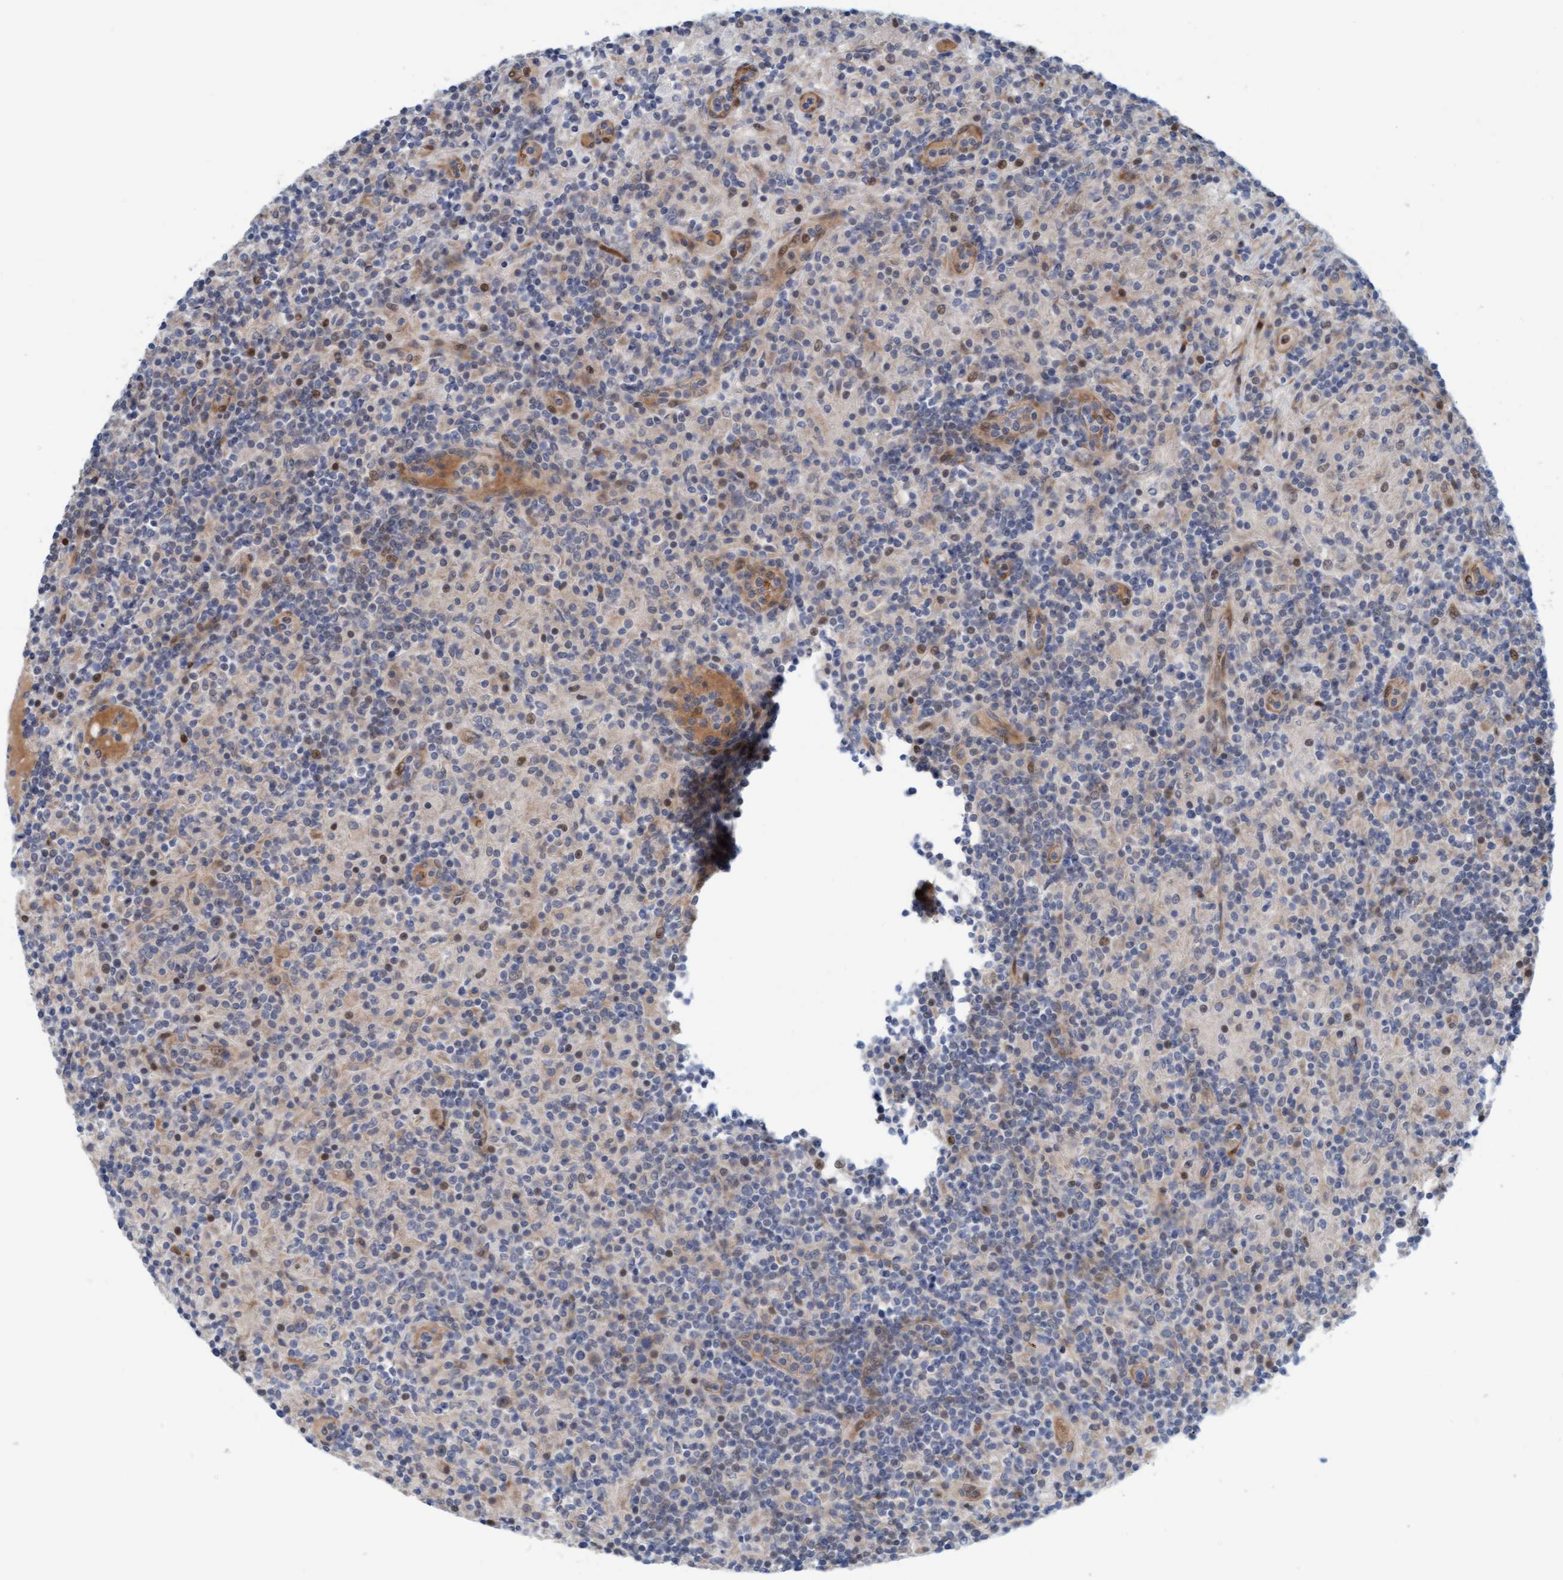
{"staining": {"intensity": "weak", "quantity": "<25%", "location": "cytoplasmic/membranous"}, "tissue": "lymphoma", "cell_type": "Tumor cells", "image_type": "cancer", "snomed": [{"axis": "morphology", "description": "Hodgkin's disease, NOS"}, {"axis": "topography", "description": "Lymph node"}], "caption": "High magnification brightfield microscopy of lymphoma stained with DAB (3,3'-diaminobenzidine) (brown) and counterstained with hematoxylin (blue): tumor cells show no significant positivity. The staining was performed using DAB (3,3'-diaminobenzidine) to visualize the protein expression in brown, while the nuclei were stained in blue with hematoxylin (Magnification: 20x).", "gene": "EIF4EBP1", "patient": {"sex": "male", "age": 70}}